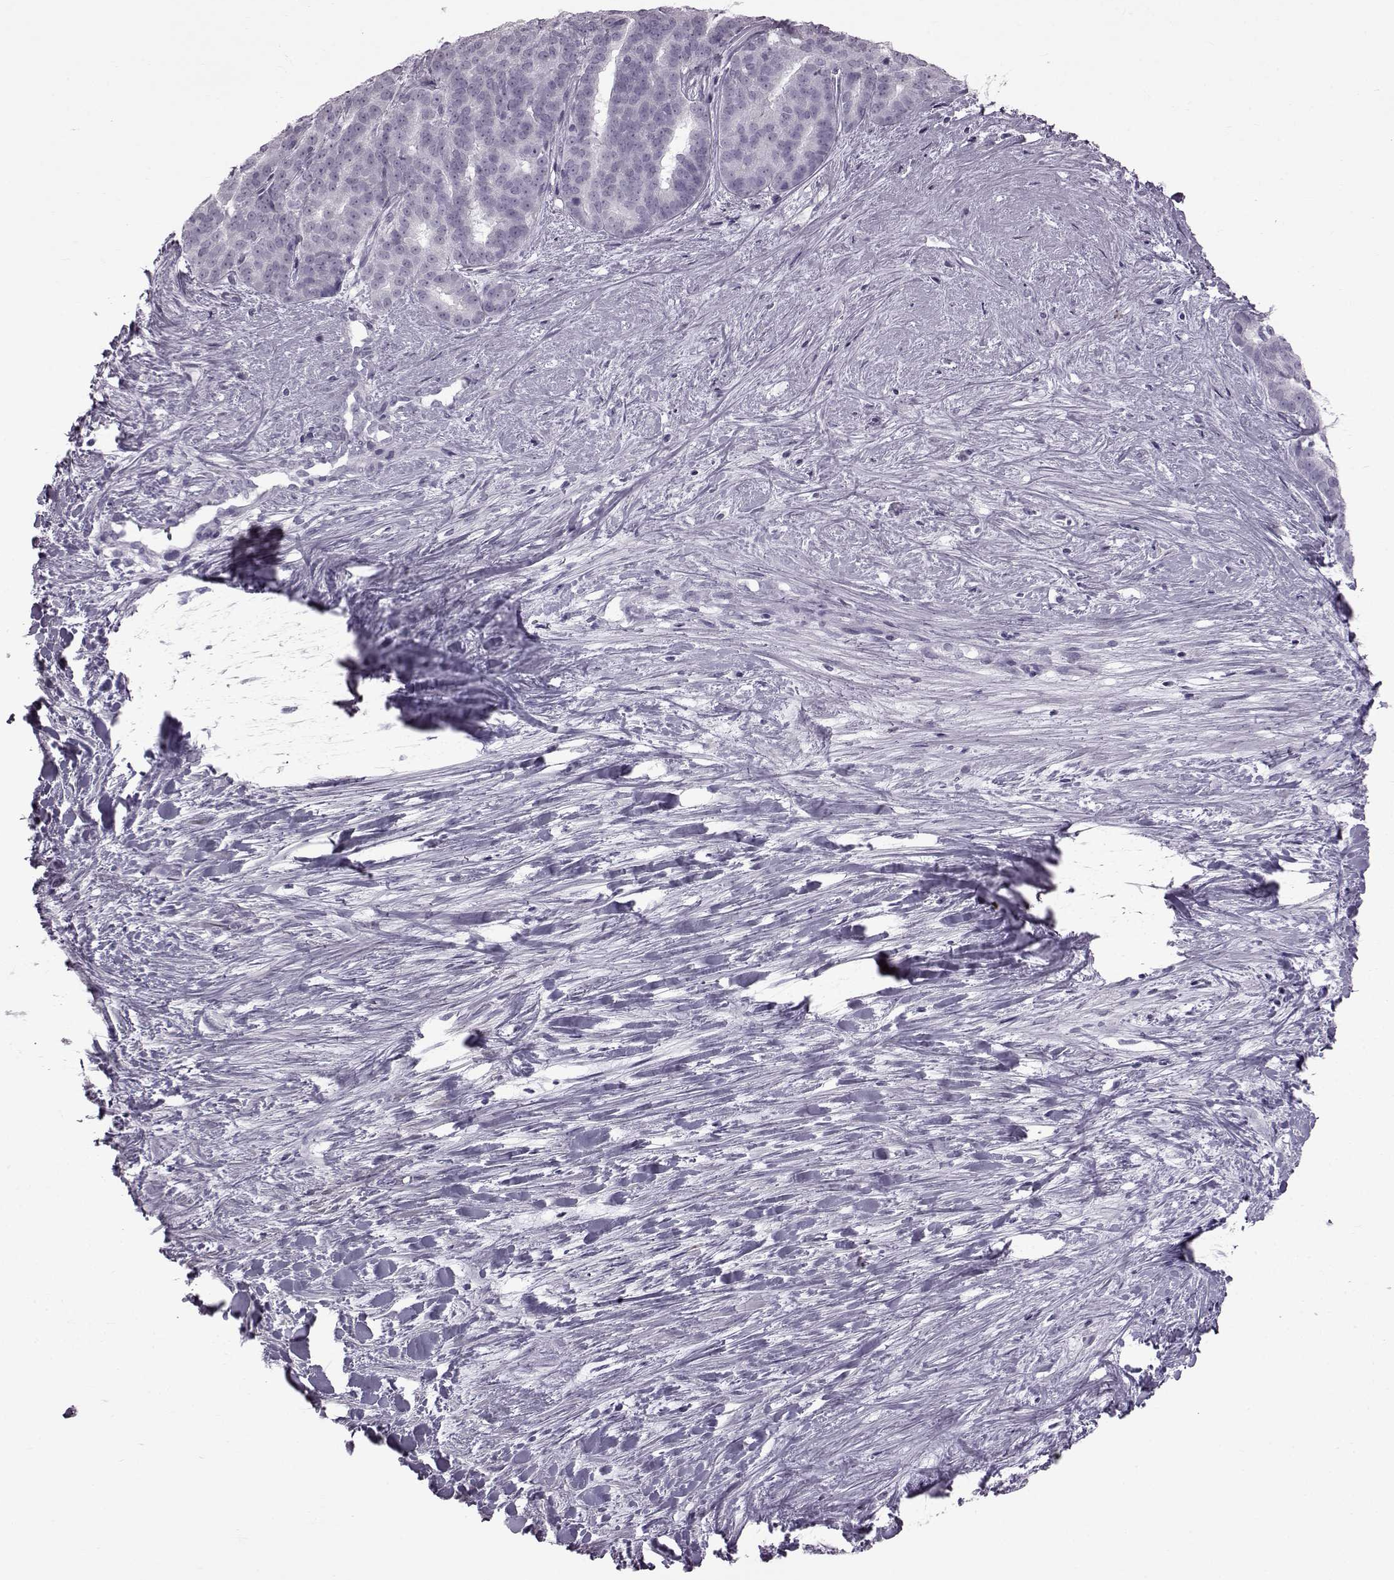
{"staining": {"intensity": "negative", "quantity": "none", "location": "none"}, "tissue": "liver cancer", "cell_type": "Tumor cells", "image_type": "cancer", "snomed": [{"axis": "morphology", "description": "Cholangiocarcinoma"}, {"axis": "topography", "description": "Liver"}], "caption": "This is a photomicrograph of IHC staining of liver cancer (cholangiocarcinoma), which shows no positivity in tumor cells.", "gene": "SLC28A2", "patient": {"sex": "female", "age": 47}}